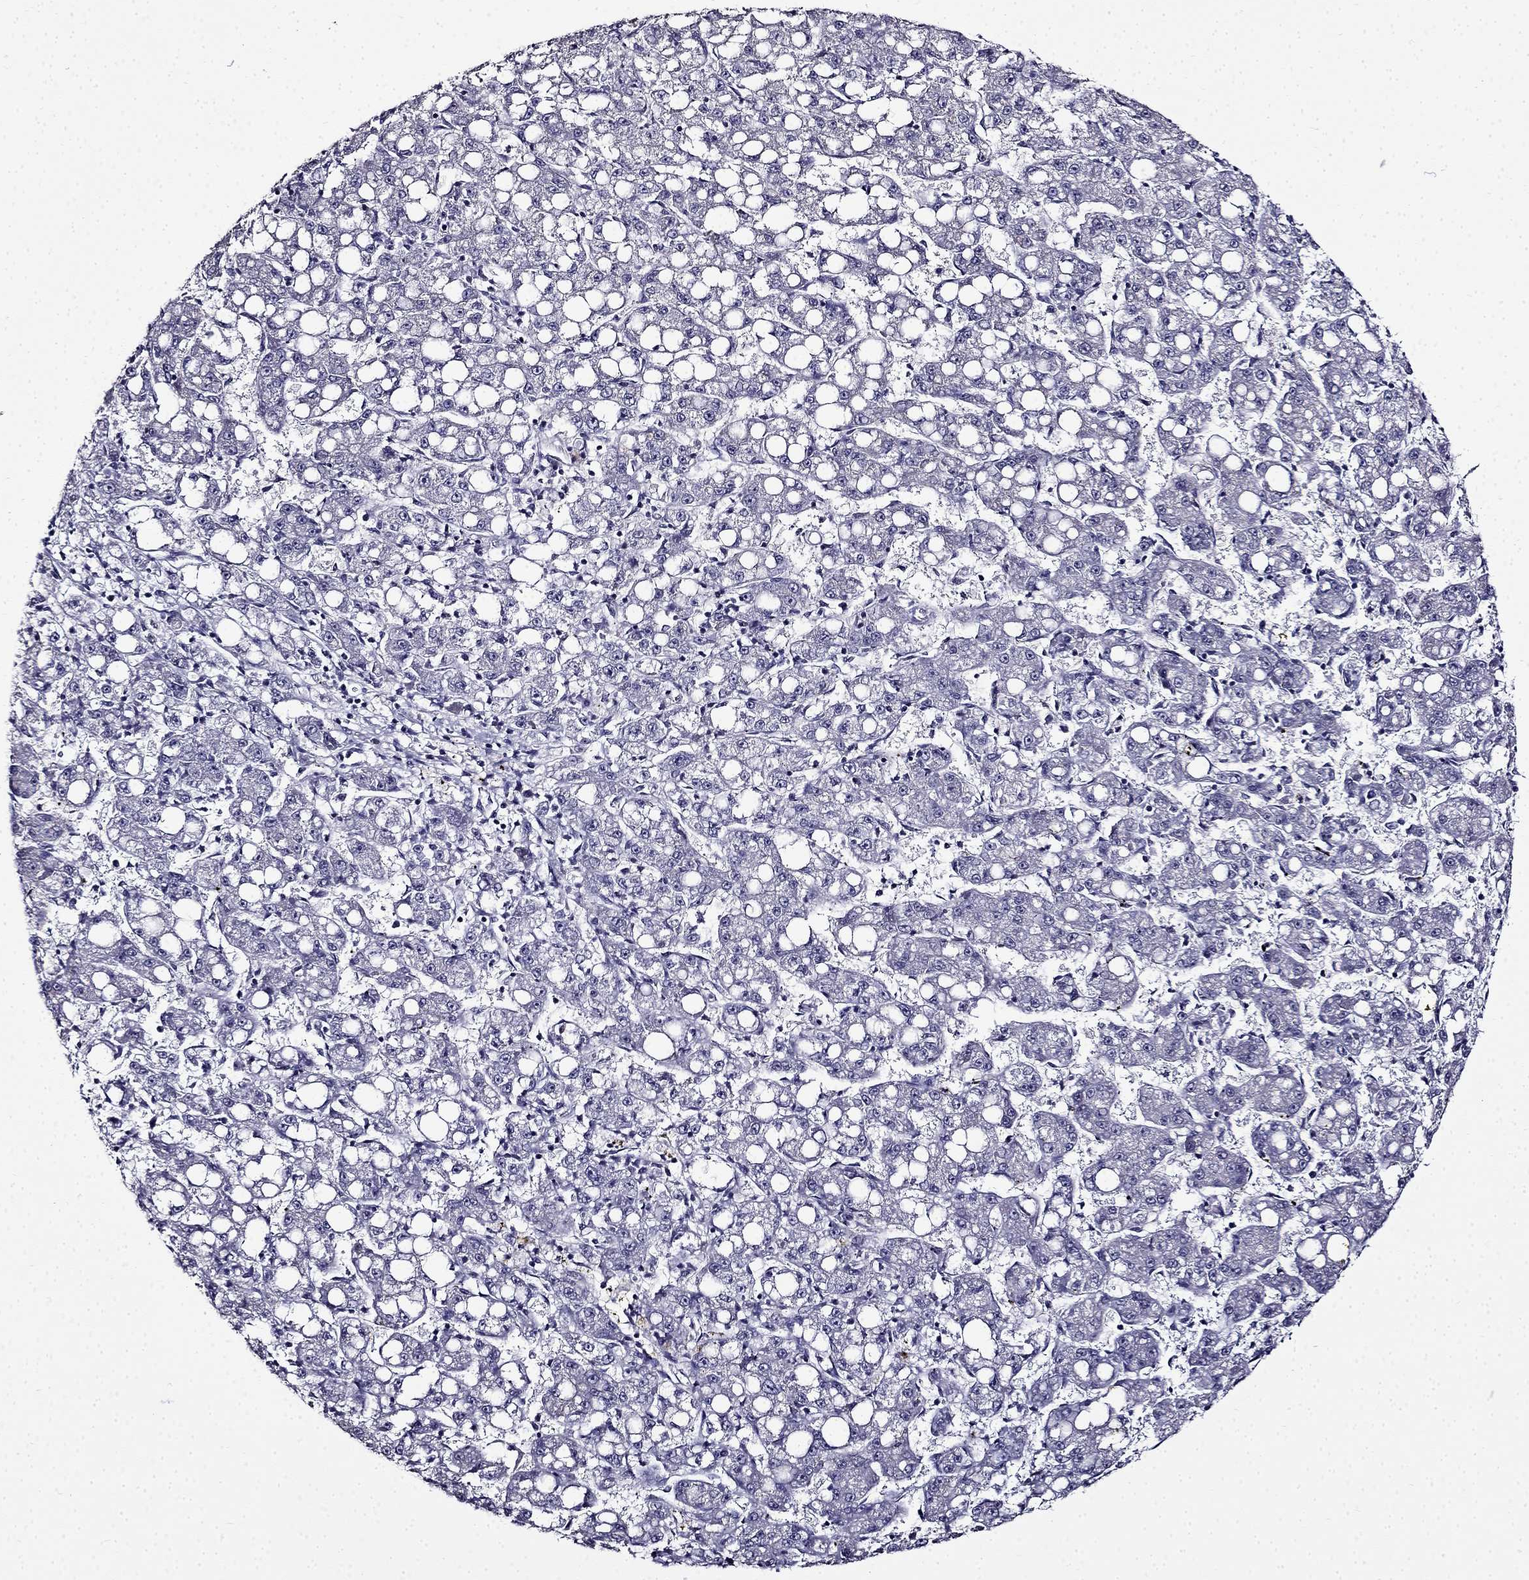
{"staining": {"intensity": "negative", "quantity": "none", "location": "none"}, "tissue": "liver cancer", "cell_type": "Tumor cells", "image_type": "cancer", "snomed": [{"axis": "morphology", "description": "Carcinoma, Hepatocellular, NOS"}, {"axis": "topography", "description": "Liver"}], "caption": "Protein analysis of liver cancer (hepatocellular carcinoma) displays no significant positivity in tumor cells.", "gene": "TMEM266", "patient": {"sex": "female", "age": 65}}